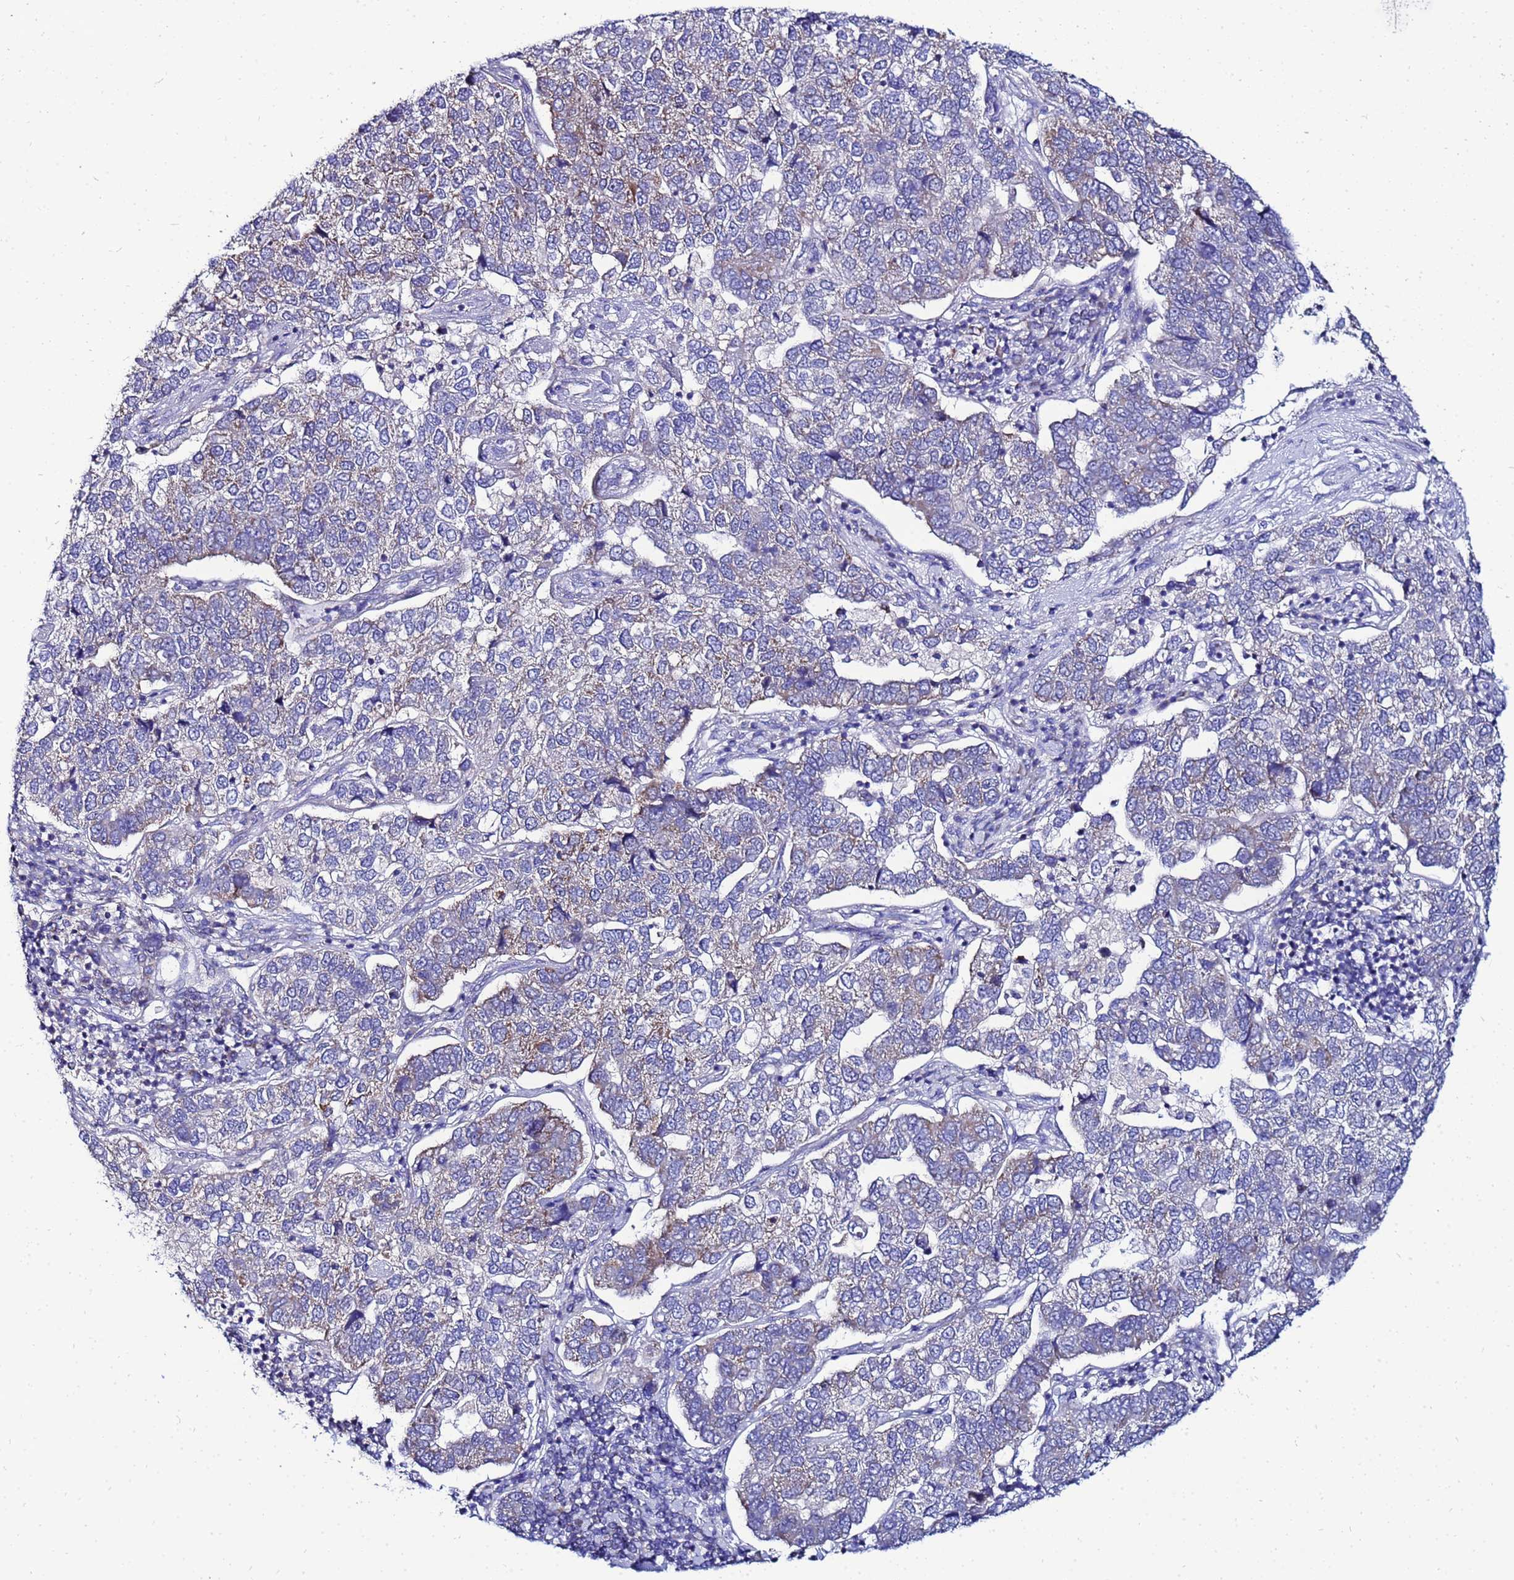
{"staining": {"intensity": "weak", "quantity": "<25%", "location": "cytoplasmic/membranous"}, "tissue": "pancreatic cancer", "cell_type": "Tumor cells", "image_type": "cancer", "snomed": [{"axis": "morphology", "description": "Adenocarcinoma, NOS"}, {"axis": "topography", "description": "Pancreas"}], "caption": "Tumor cells show no significant protein positivity in pancreatic adenocarcinoma.", "gene": "FAHD2A", "patient": {"sex": "female", "age": 61}}